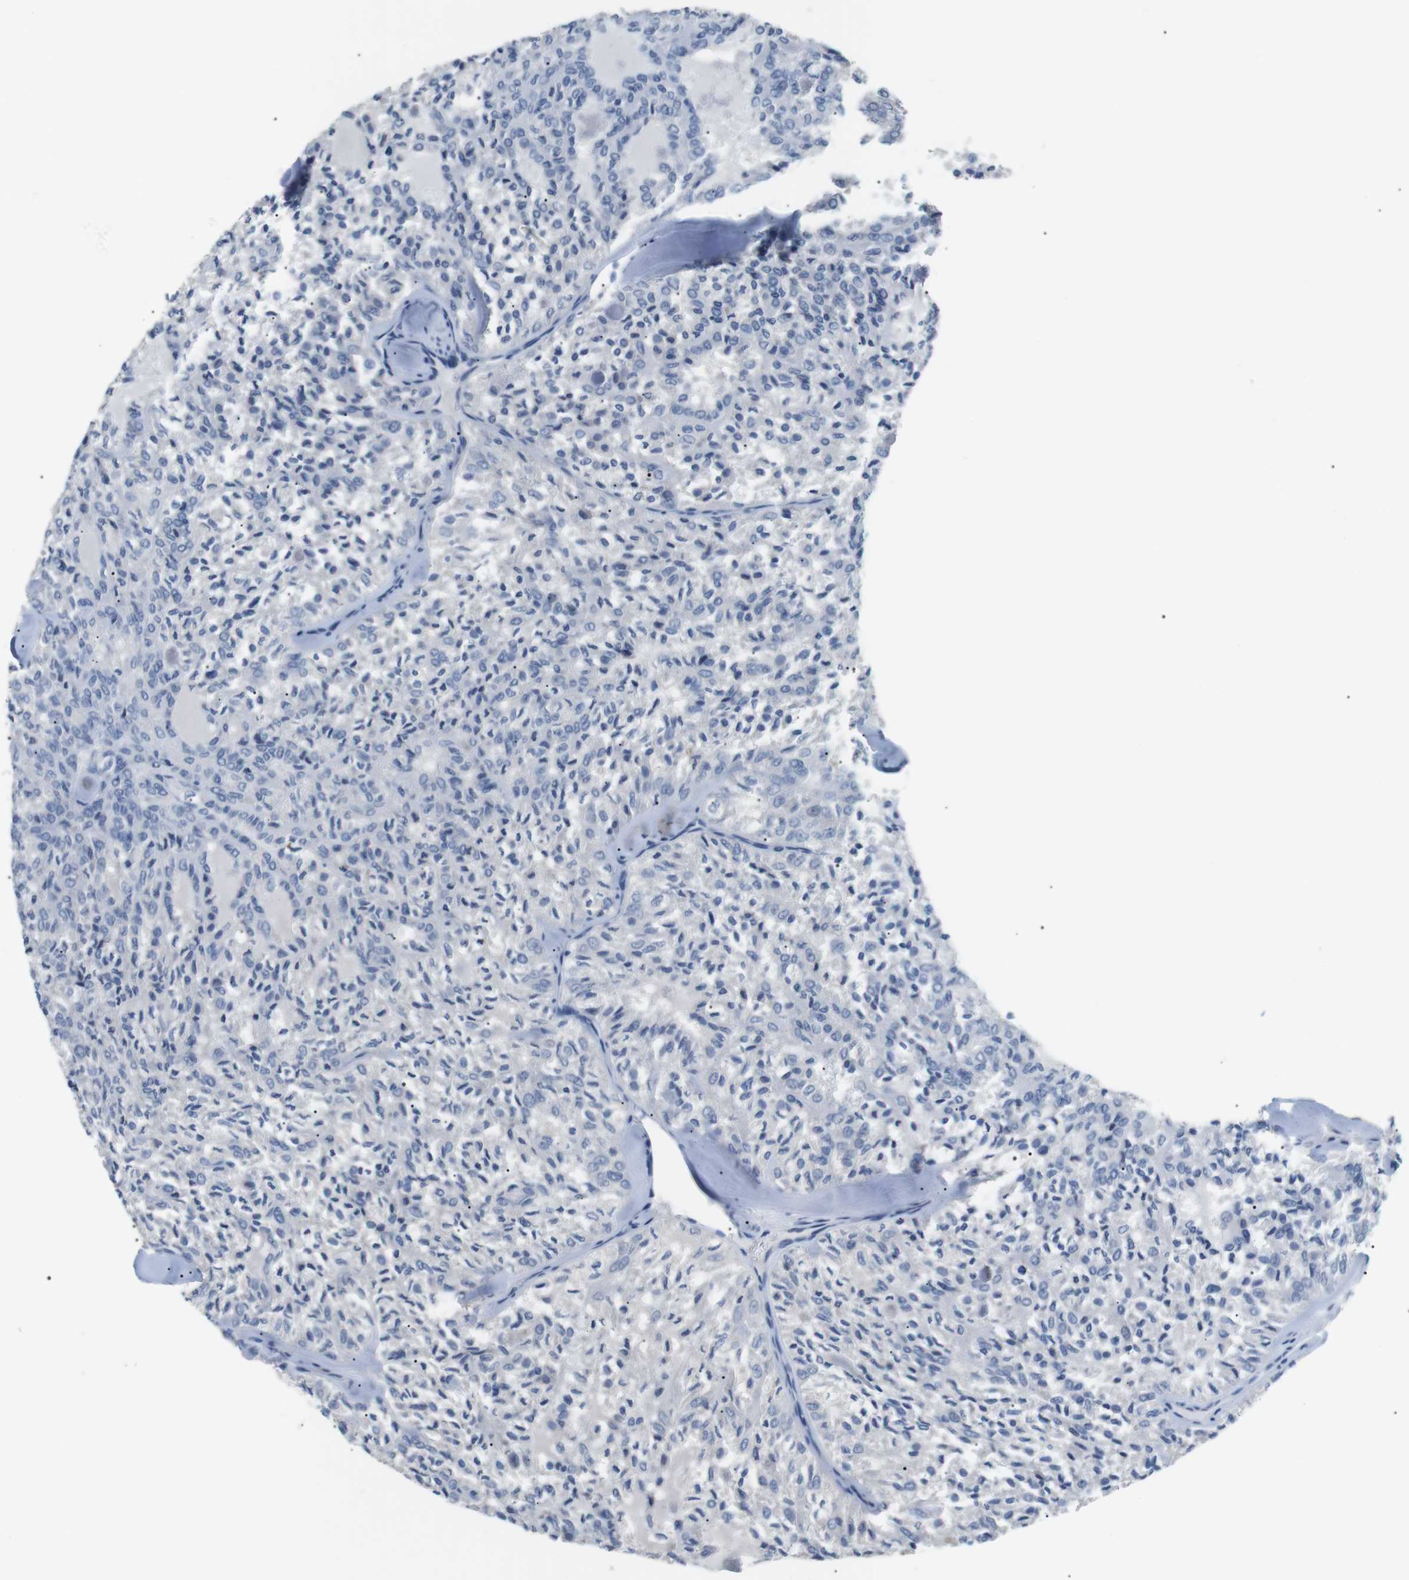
{"staining": {"intensity": "negative", "quantity": "none", "location": "none"}, "tissue": "thyroid cancer", "cell_type": "Tumor cells", "image_type": "cancer", "snomed": [{"axis": "morphology", "description": "Follicular adenoma carcinoma, NOS"}, {"axis": "topography", "description": "Thyroid gland"}], "caption": "A photomicrograph of thyroid cancer stained for a protein exhibits no brown staining in tumor cells. (Stains: DAB immunohistochemistry with hematoxylin counter stain, Microscopy: brightfield microscopy at high magnification).", "gene": "FCGRT", "patient": {"sex": "male", "age": 75}}